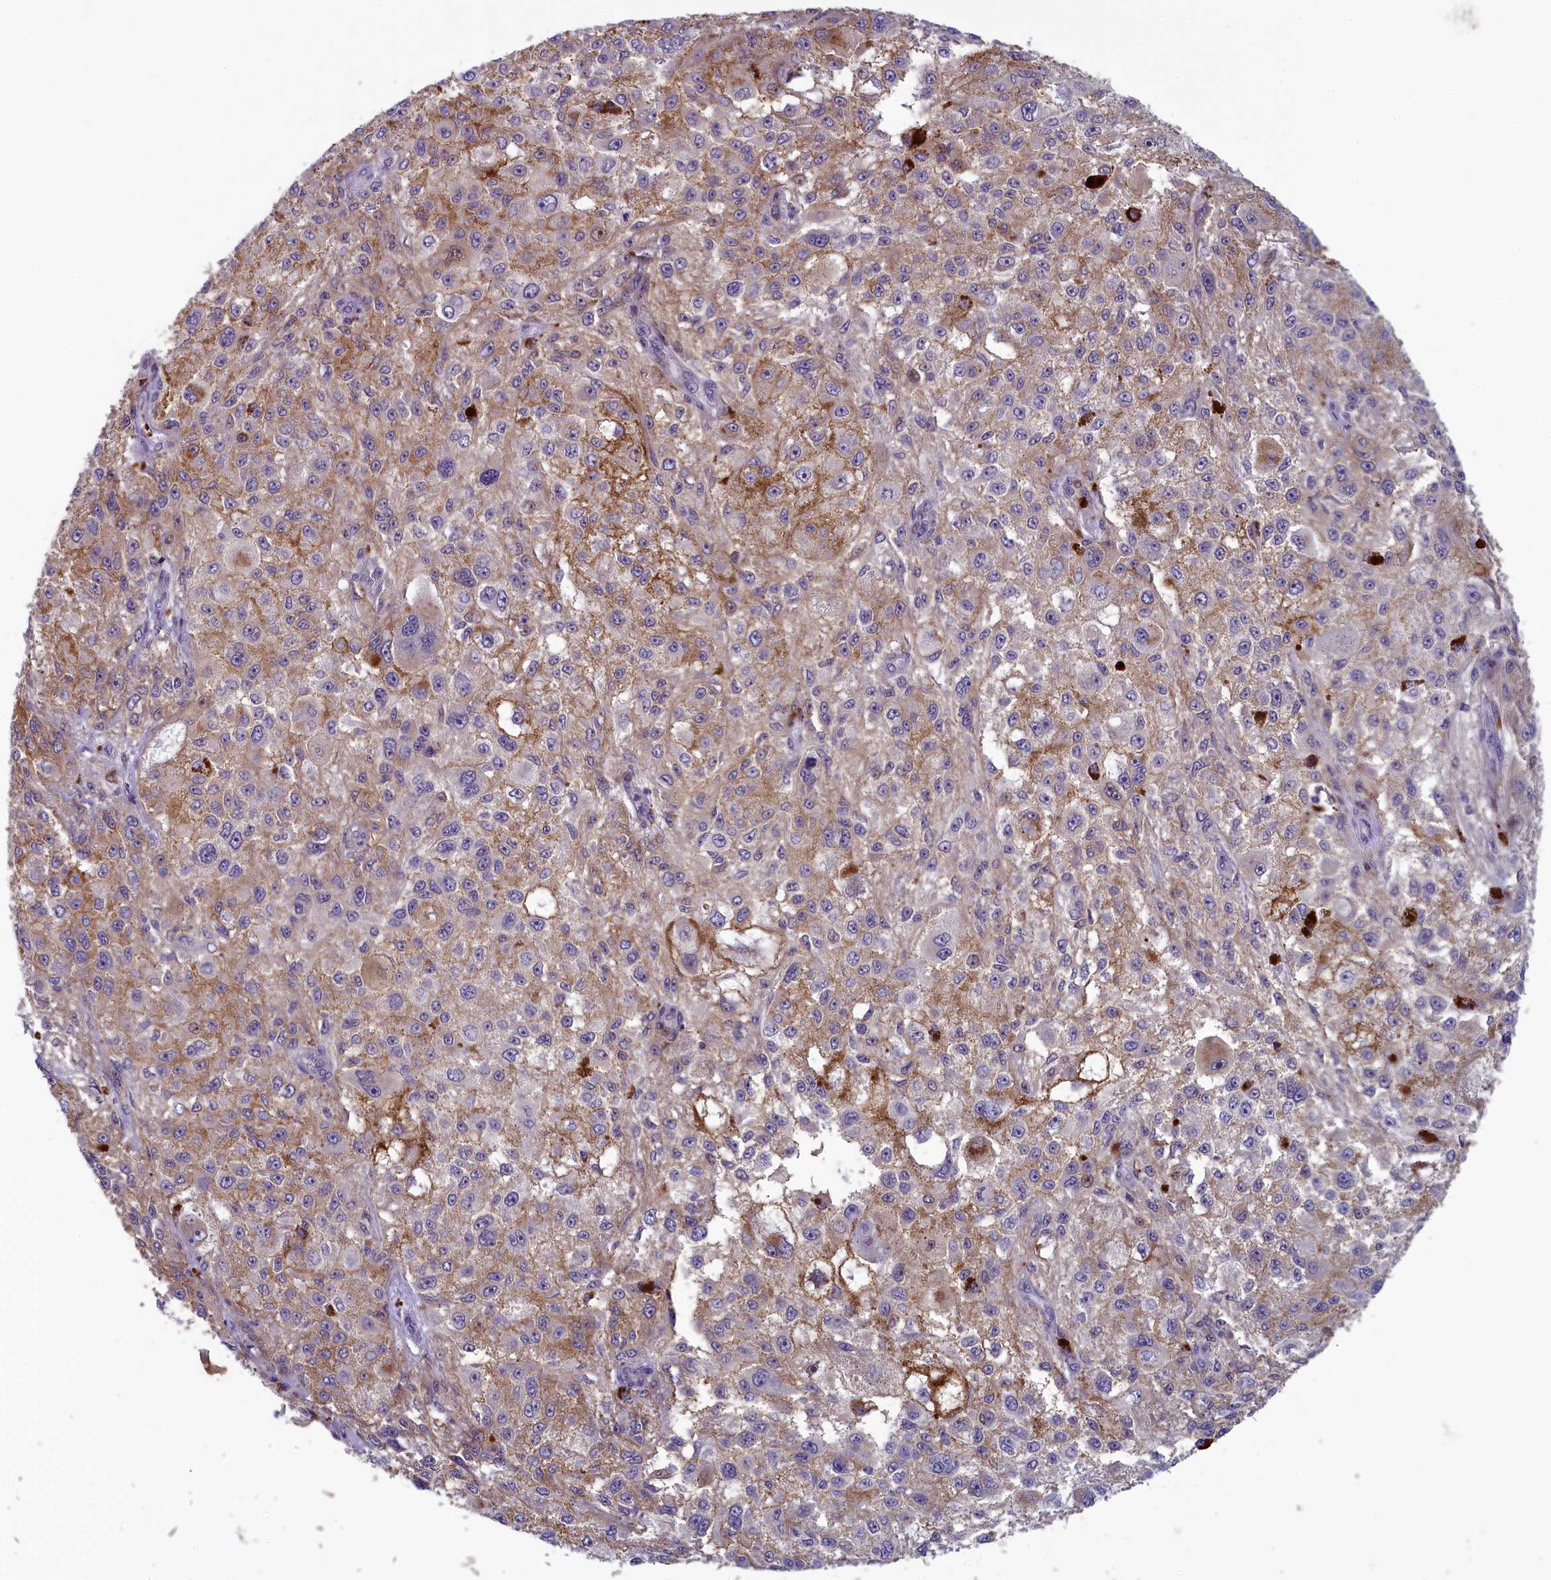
{"staining": {"intensity": "moderate", "quantity": "<25%", "location": "cytoplasmic/membranous"}, "tissue": "melanoma", "cell_type": "Tumor cells", "image_type": "cancer", "snomed": [{"axis": "morphology", "description": "Necrosis, NOS"}, {"axis": "morphology", "description": "Malignant melanoma, NOS"}, {"axis": "topography", "description": "Skin"}], "caption": "This is a photomicrograph of immunohistochemistry (IHC) staining of melanoma, which shows moderate expression in the cytoplasmic/membranous of tumor cells.", "gene": "ANKRD39", "patient": {"sex": "female", "age": 87}}